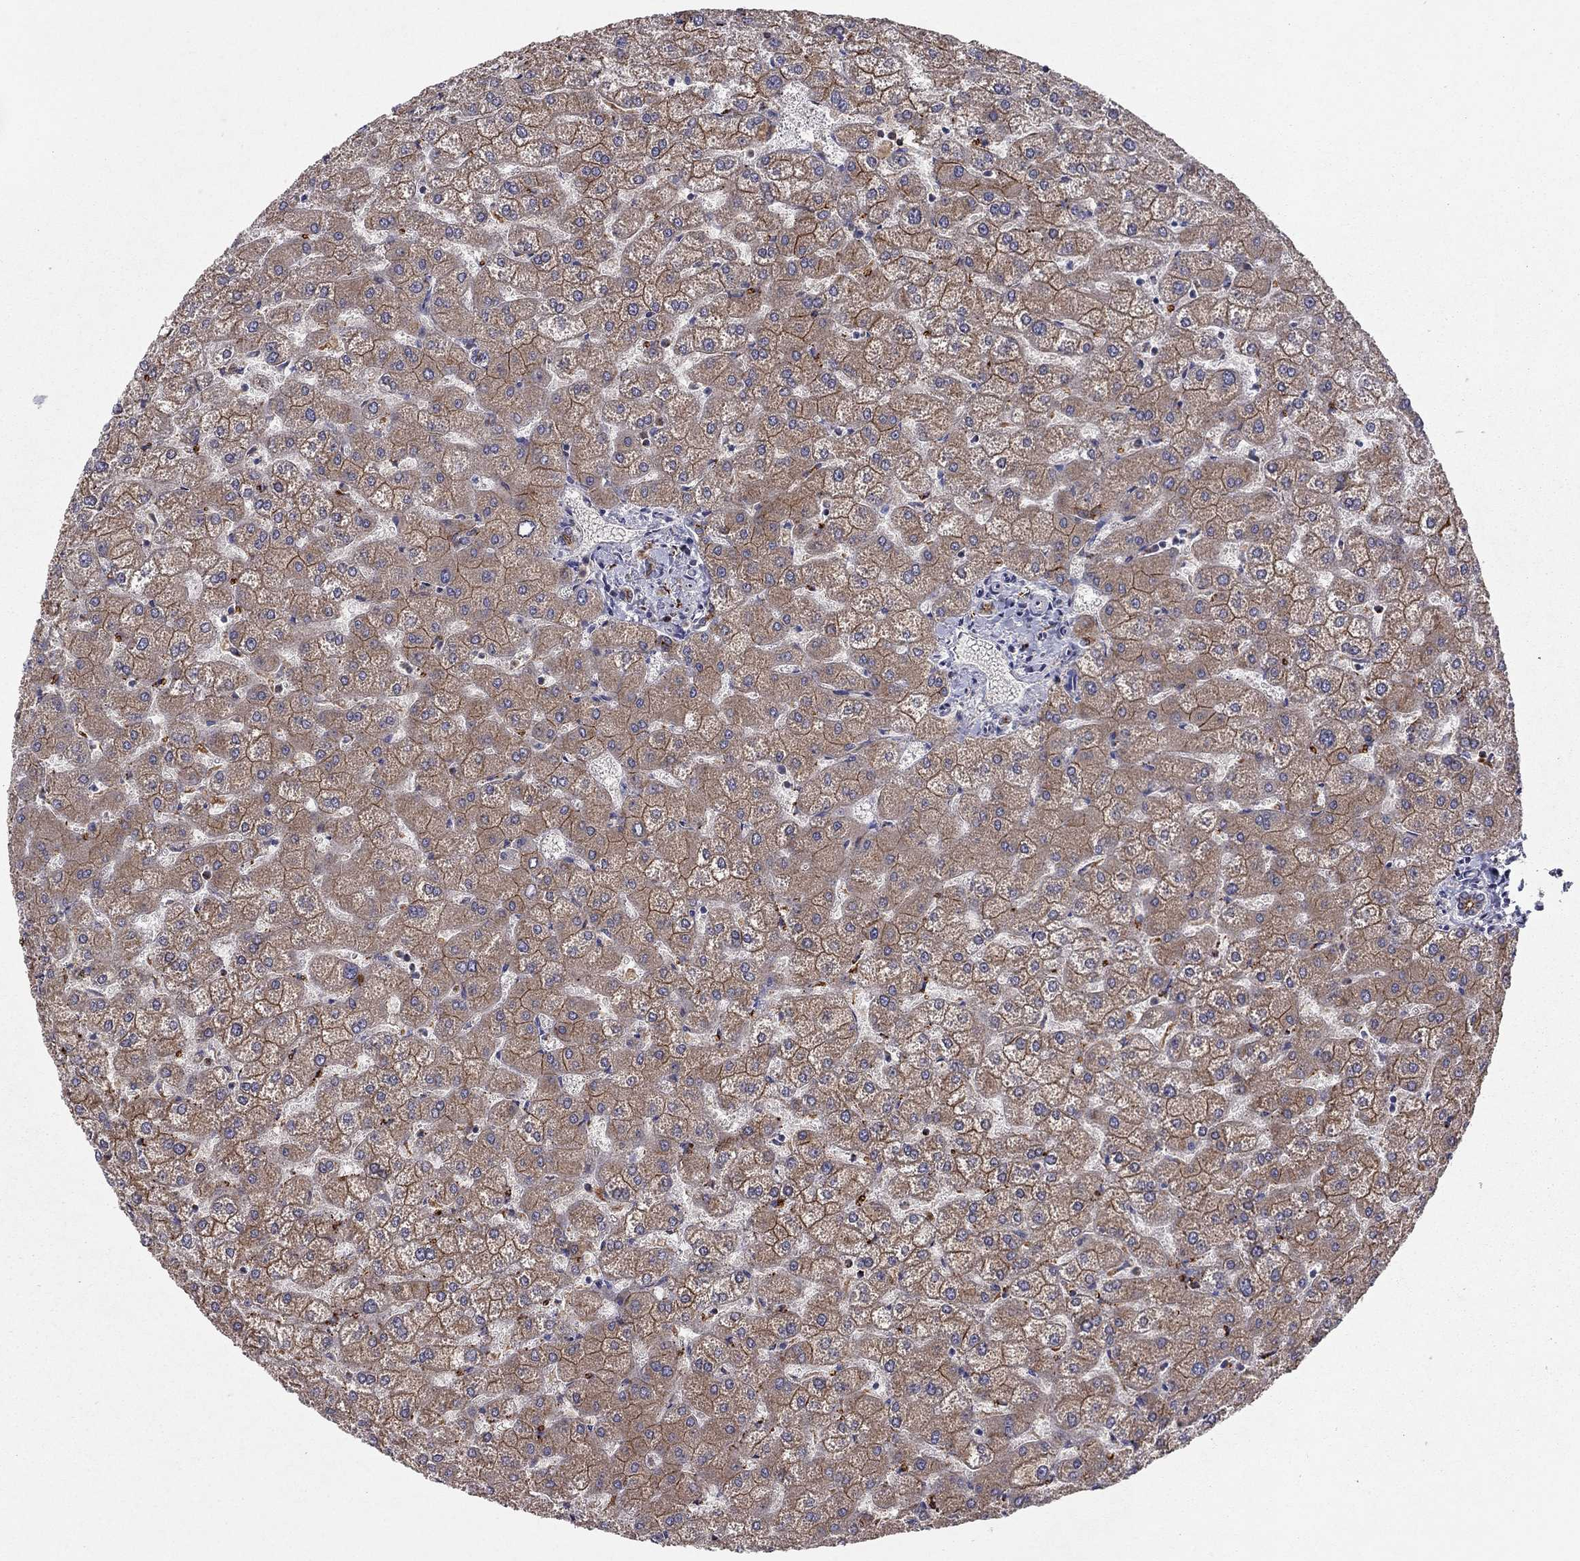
{"staining": {"intensity": "moderate", "quantity": ">75%", "location": "cytoplasmic/membranous"}, "tissue": "liver", "cell_type": "Cholangiocytes", "image_type": "normal", "snomed": [{"axis": "morphology", "description": "Normal tissue, NOS"}, {"axis": "topography", "description": "Liver"}], "caption": "Immunohistochemistry image of benign liver: liver stained using immunohistochemistry exhibits medium levels of moderate protein expression localized specifically in the cytoplasmic/membranous of cholangiocytes, appearing as a cytoplasmic/membranous brown color.", "gene": "YIF1A", "patient": {"sex": "female", "age": 32}}